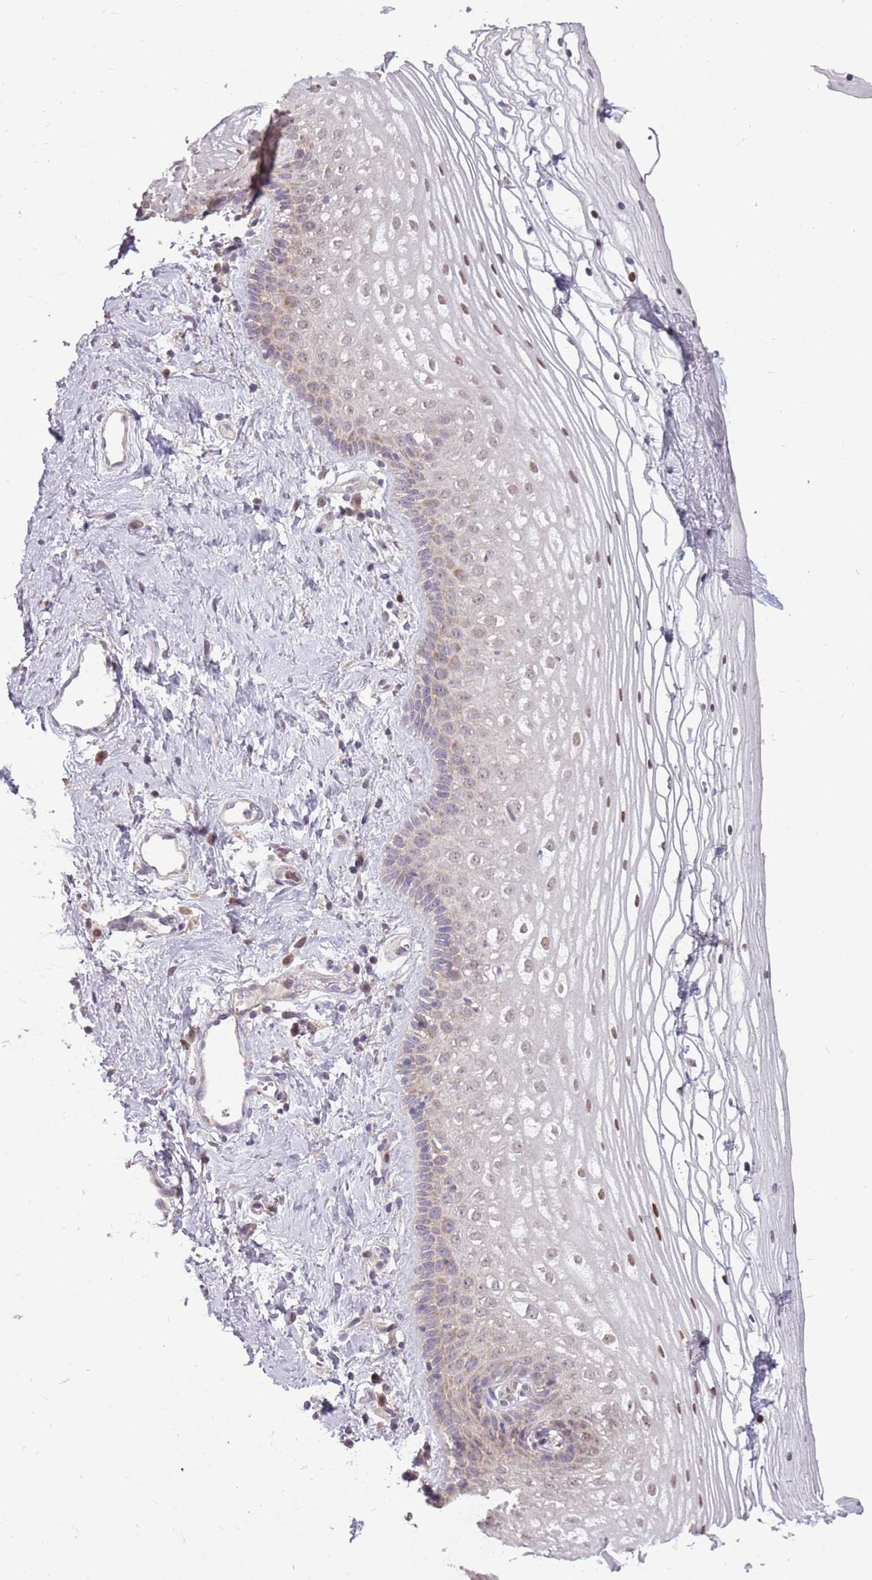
{"staining": {"intensity": "moderate", "quantity": "<25%", "location": "nuclear"}, "tissue": "vagina", "cell_type": "Squamous epithelial cells", "image_type": "normal", "snomed": [{"axis": "morphology", "description": "Normal tissue, NOS"}, {"axis": "topography", "description": "Vagina"}], "caption": "This is a micrograph of IHC staining of benign vagina, which shows moderate staining in the nuclear of squamous epithelial cells.", "gene": "PPP1R27", "patient": {"sex": "female", "age": 46}}